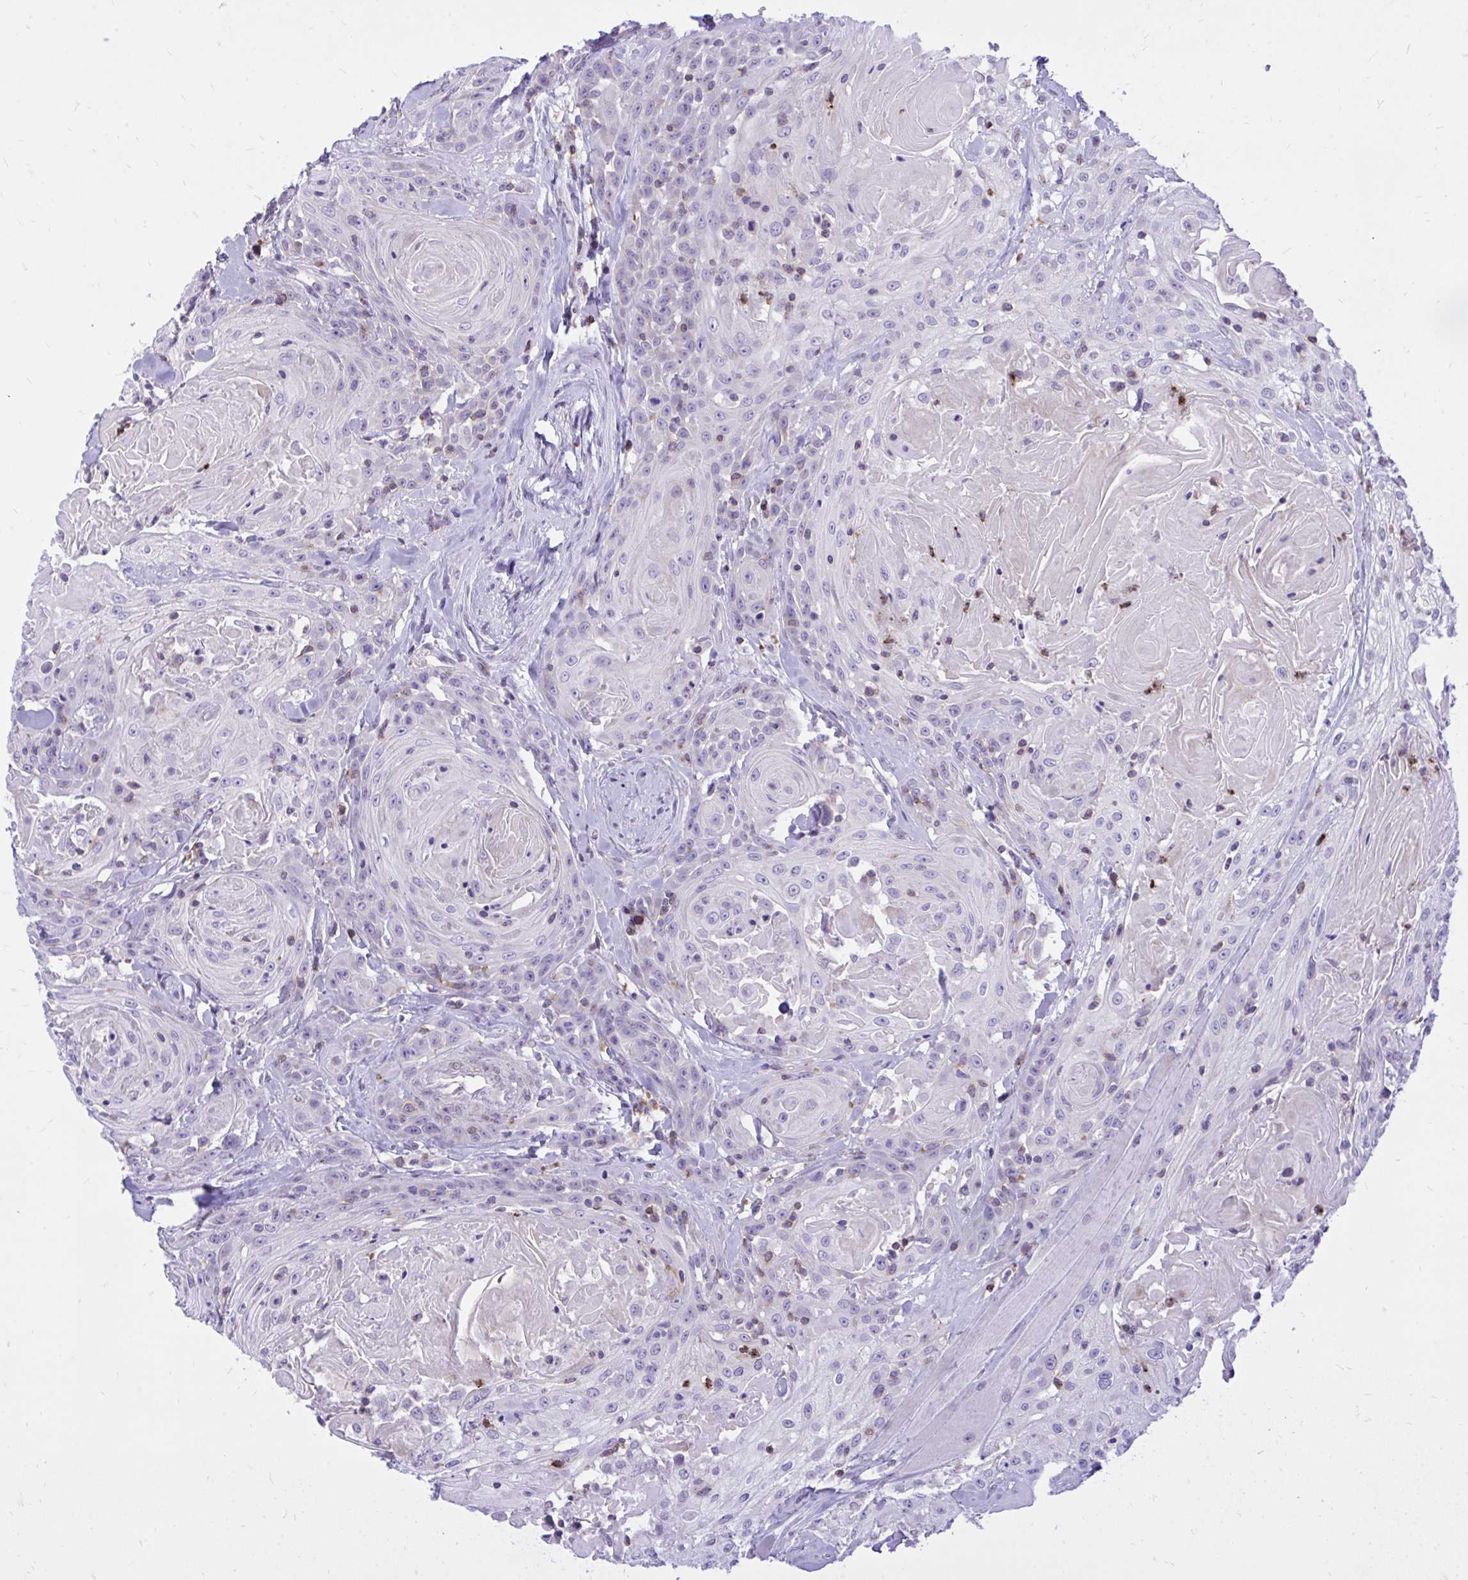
{"staining": {"intensity": "negative", "quantity": "none", "location": "none"}, "tissue": "head and neck cancer", "cell_type": "Tumor cells", "image_type": "cancer", "snomed": [{"axis": "morphology", "description": "Squamous cell carcinoma, NOS"}, {"axis": "topography", "description": "Head-Neck"}], "caption": "Head and neck squamous cell carcinoma stained for a protein using IHC exhibits no positivity tumor cells.", "gene": "CXCL8", "patient": {"sex": "female", "age": 84}}